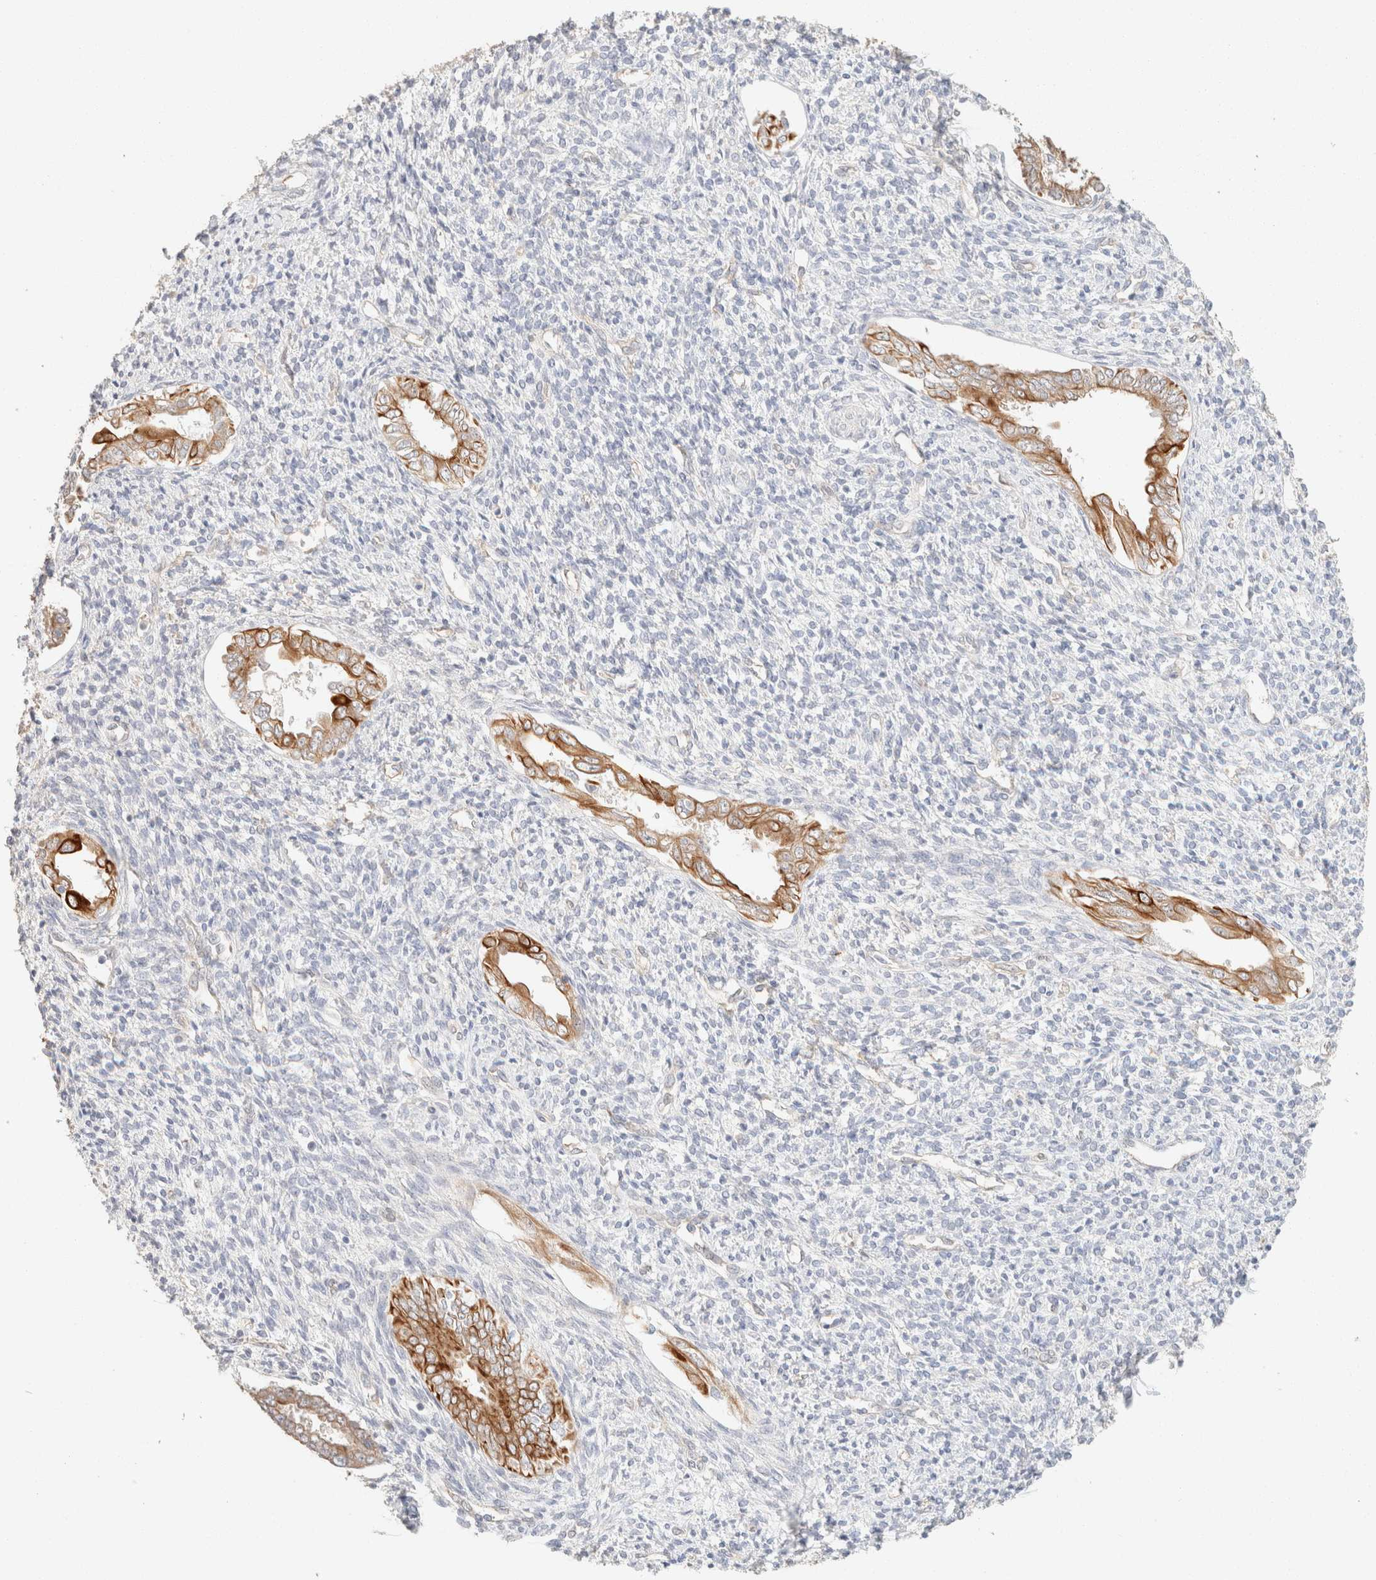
{"staining": {"intensity": "negative", "quantity": "none", "location": "none"}, "tissue": "endometrium", "cell_type": "Cells in endometrial stroma", "image_type": "normal", "snomed": [{"axis": "morphology", "description": "Normal tissue, NOS"}, {"axis": "topography", "description": "Endometrium"}], "caption": "Immunohistochemistry (IHC) of unremarkable endometrium shows no positivity in cells in endometrial stroma. (Brightfield microscopy of DAB (3,3'-diaminobenzidine) immunohistochemistry (IHC) at high magnification).", "gene": "CSNK1E", "patient": {"sex": "female", "age": 66}}